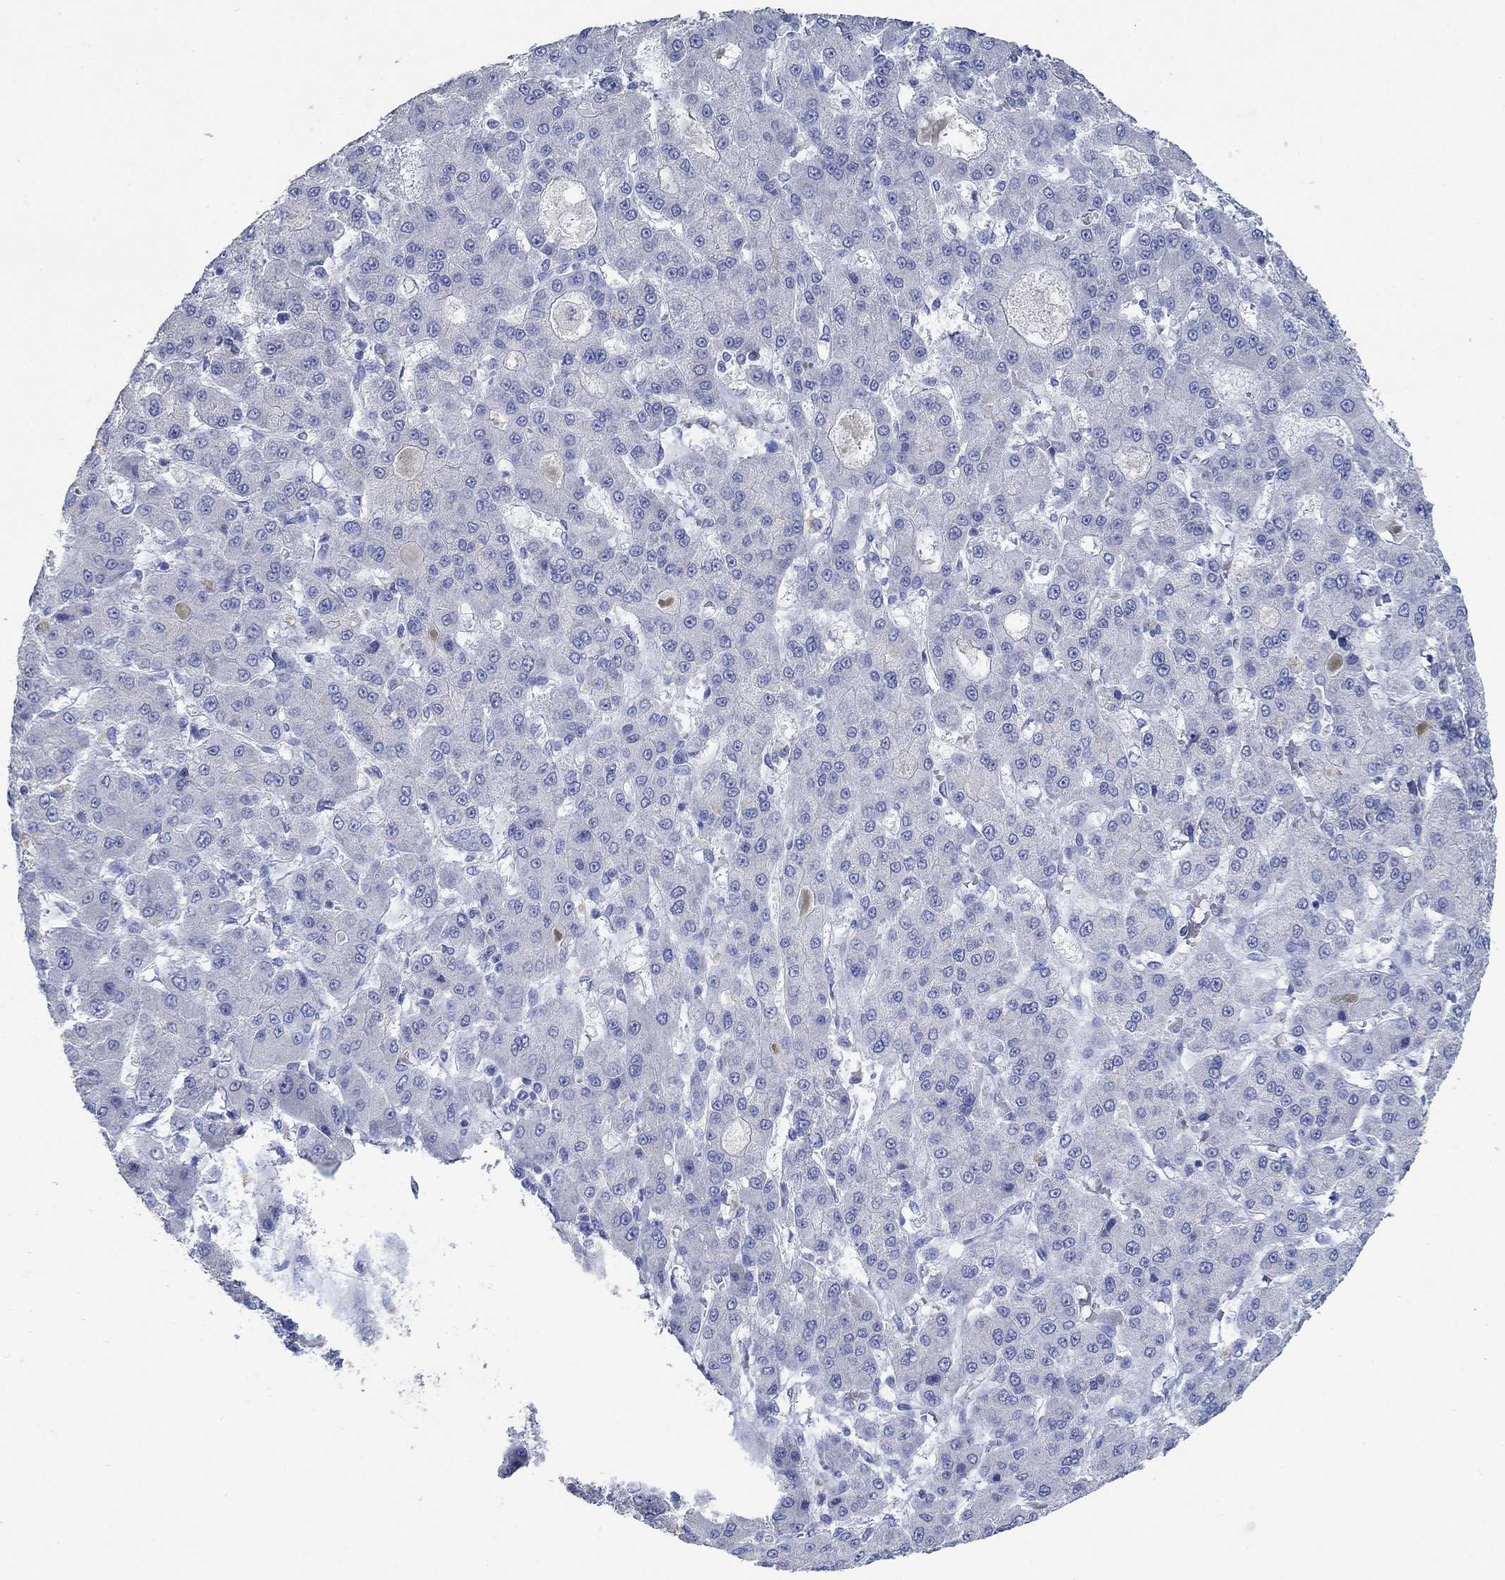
{"staining": {"intensity": "negative", "quantity": "none", "location": "none"}, "tissue": "liver cancer", "cell_type": "Tumor cells", "image_type": "cancer", "snomed": [{"axis": "morphology", "description": "Carcinoma, Hepatocellular, NOS"}, {"axis": "topography", "description": "Liver"}], "caption": "IHC of human liver hepatocellular carcinoma demonstrates no staining in tumor cells.", "gene": "PPP1R17", "patient": {"sex": "male", "age": 70}}